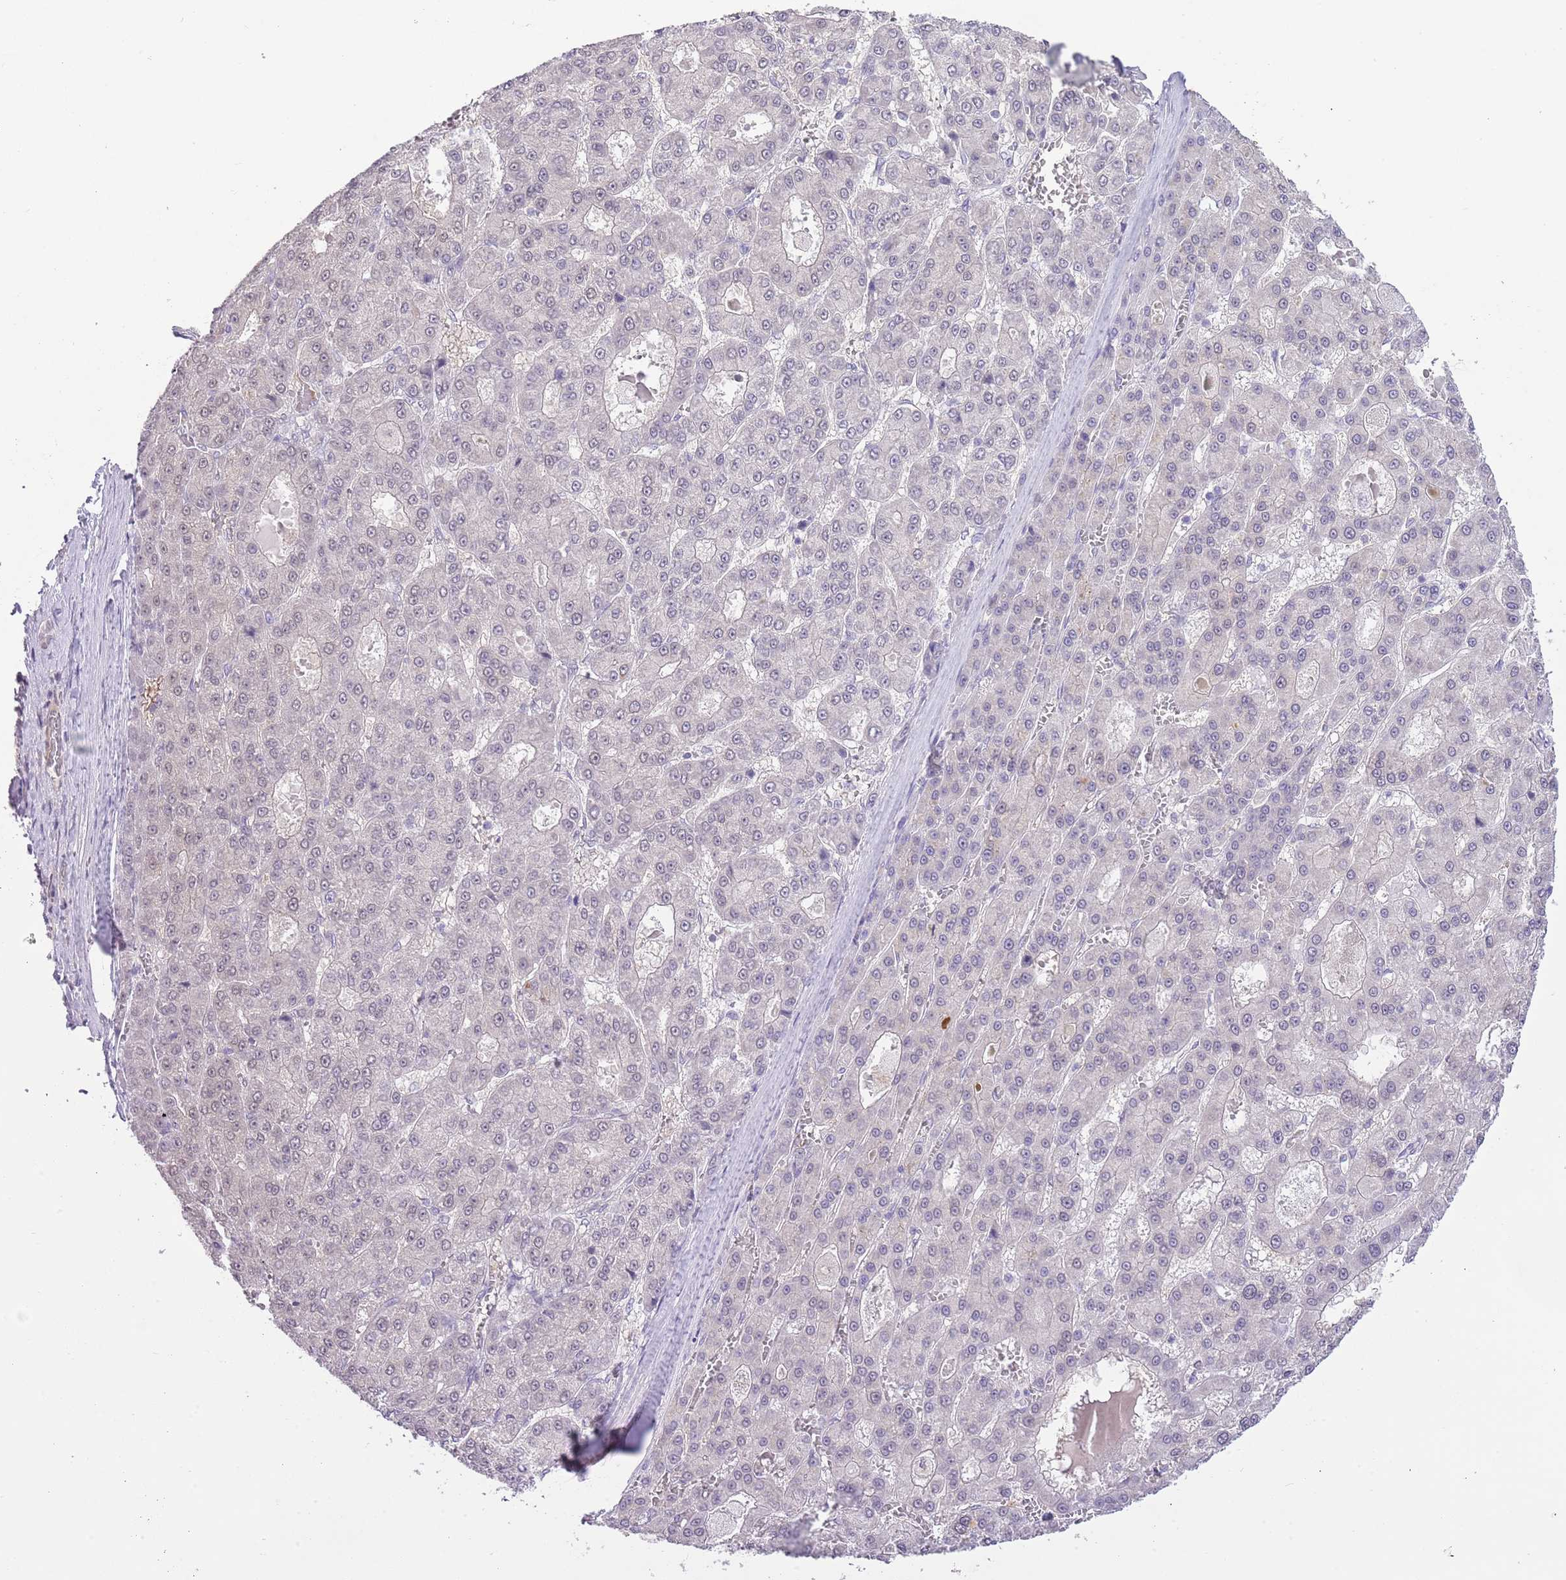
{"staining": {"intensity": "negative", "quantity": "none", "location": "none"}, "tissue": "liver cancer", "cell_type": "Tumor cells", "image_type": "cancer", "snomed": [{"axis": "morphology", "description": "Carcinoma, Hepatocellular, NOS"}, {"axis": "topography", "description": "Liver"}], "caption": "DAB immunohistochemical staining of human hepatocellular carcinoma (liver) reveals no significant positivity in tumor cells.", "gene": "MIDN", "patient": {"sex": "male", "age": 70}}